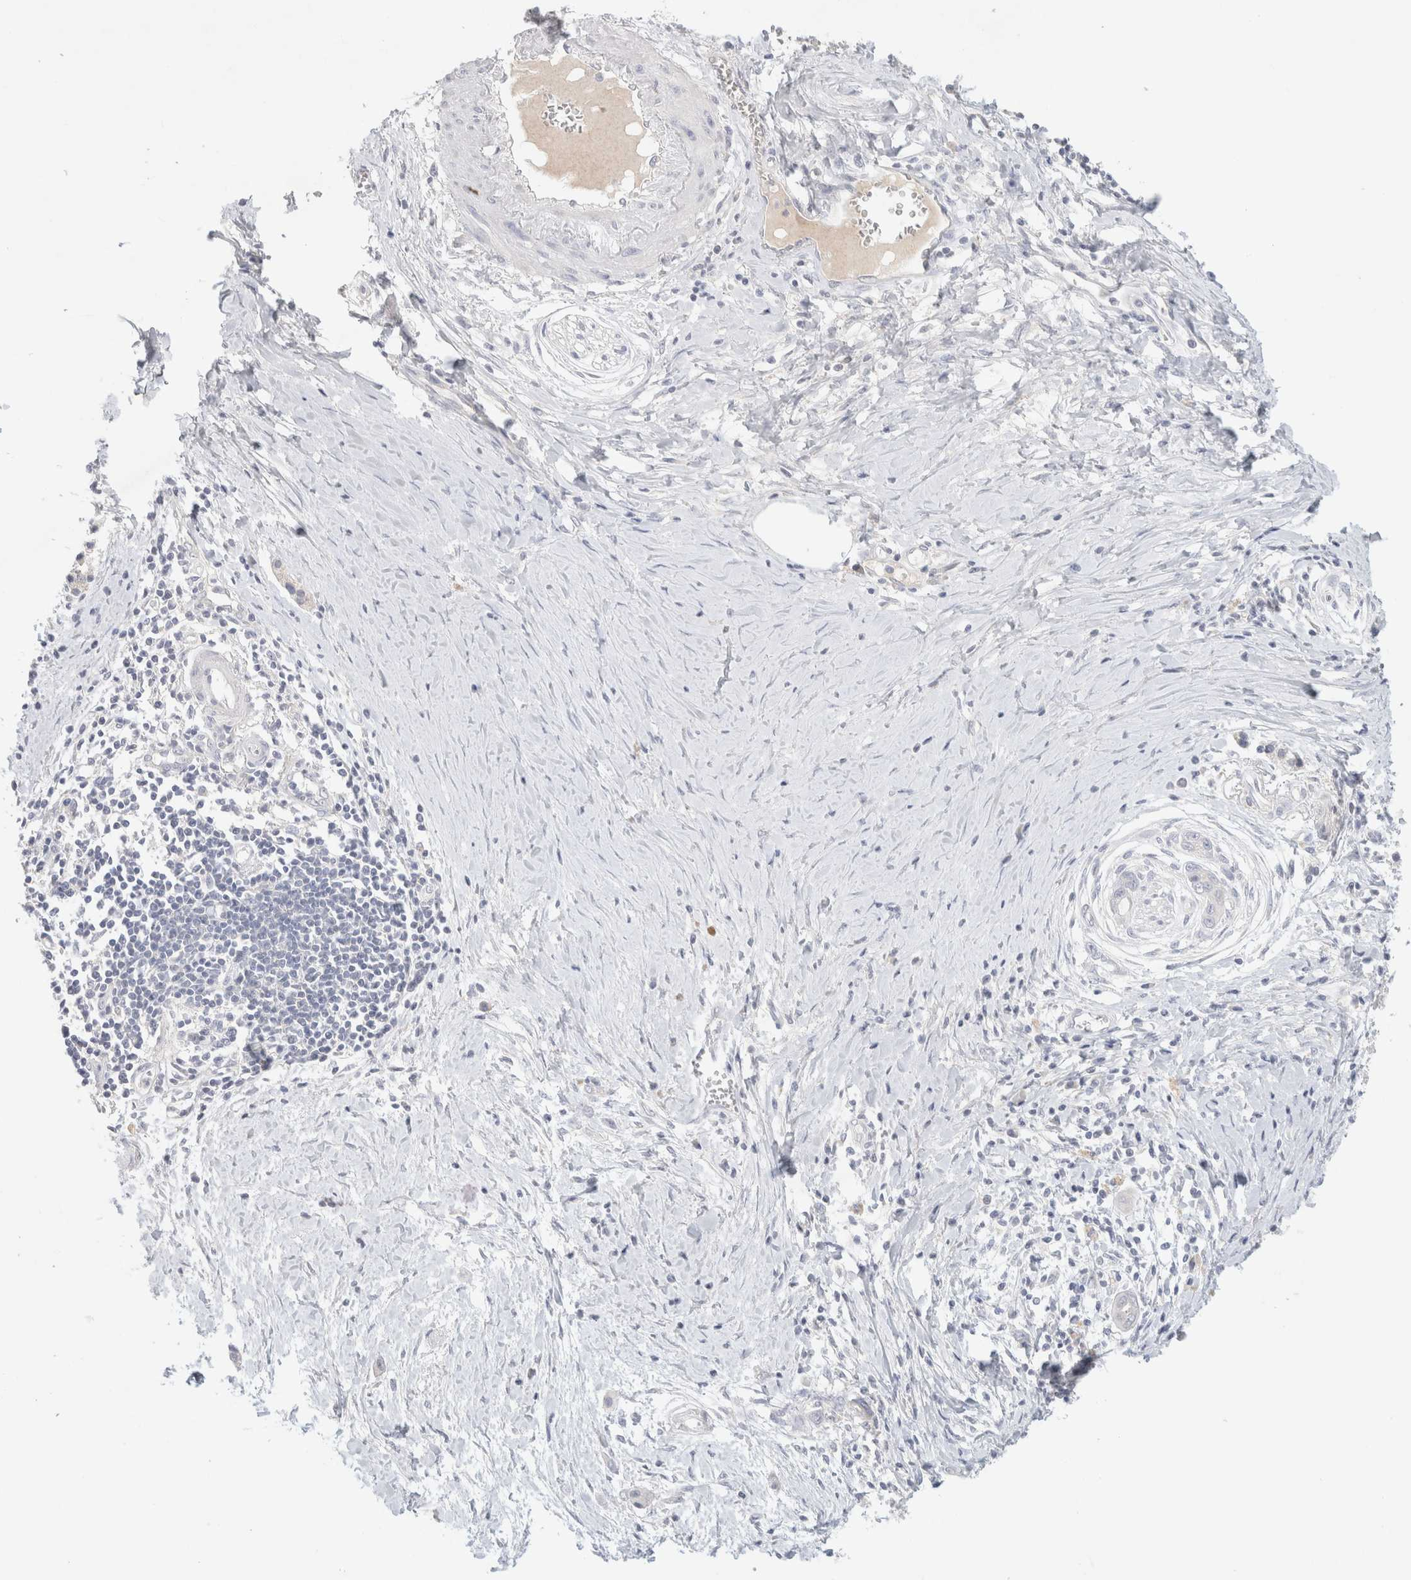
{"staining": {"intensity": "negative", "quantity": "none", "location": "none"}, "tissue": "pancreatic cancer", "cell_type": "Tumor cells", "image_type": "cancer", "snomed": [{"axis": "morphology", "description": "Adenocarcinoma, NOS"}, {"axis": "topography", "description": "Pancreas"}], "caption": "An image of human pancreatic cancer (adenocarcinoma) is negative for staining in tumor cells.", "gene": "MPP2", "patient": {"sex": "male", "age": 59}}